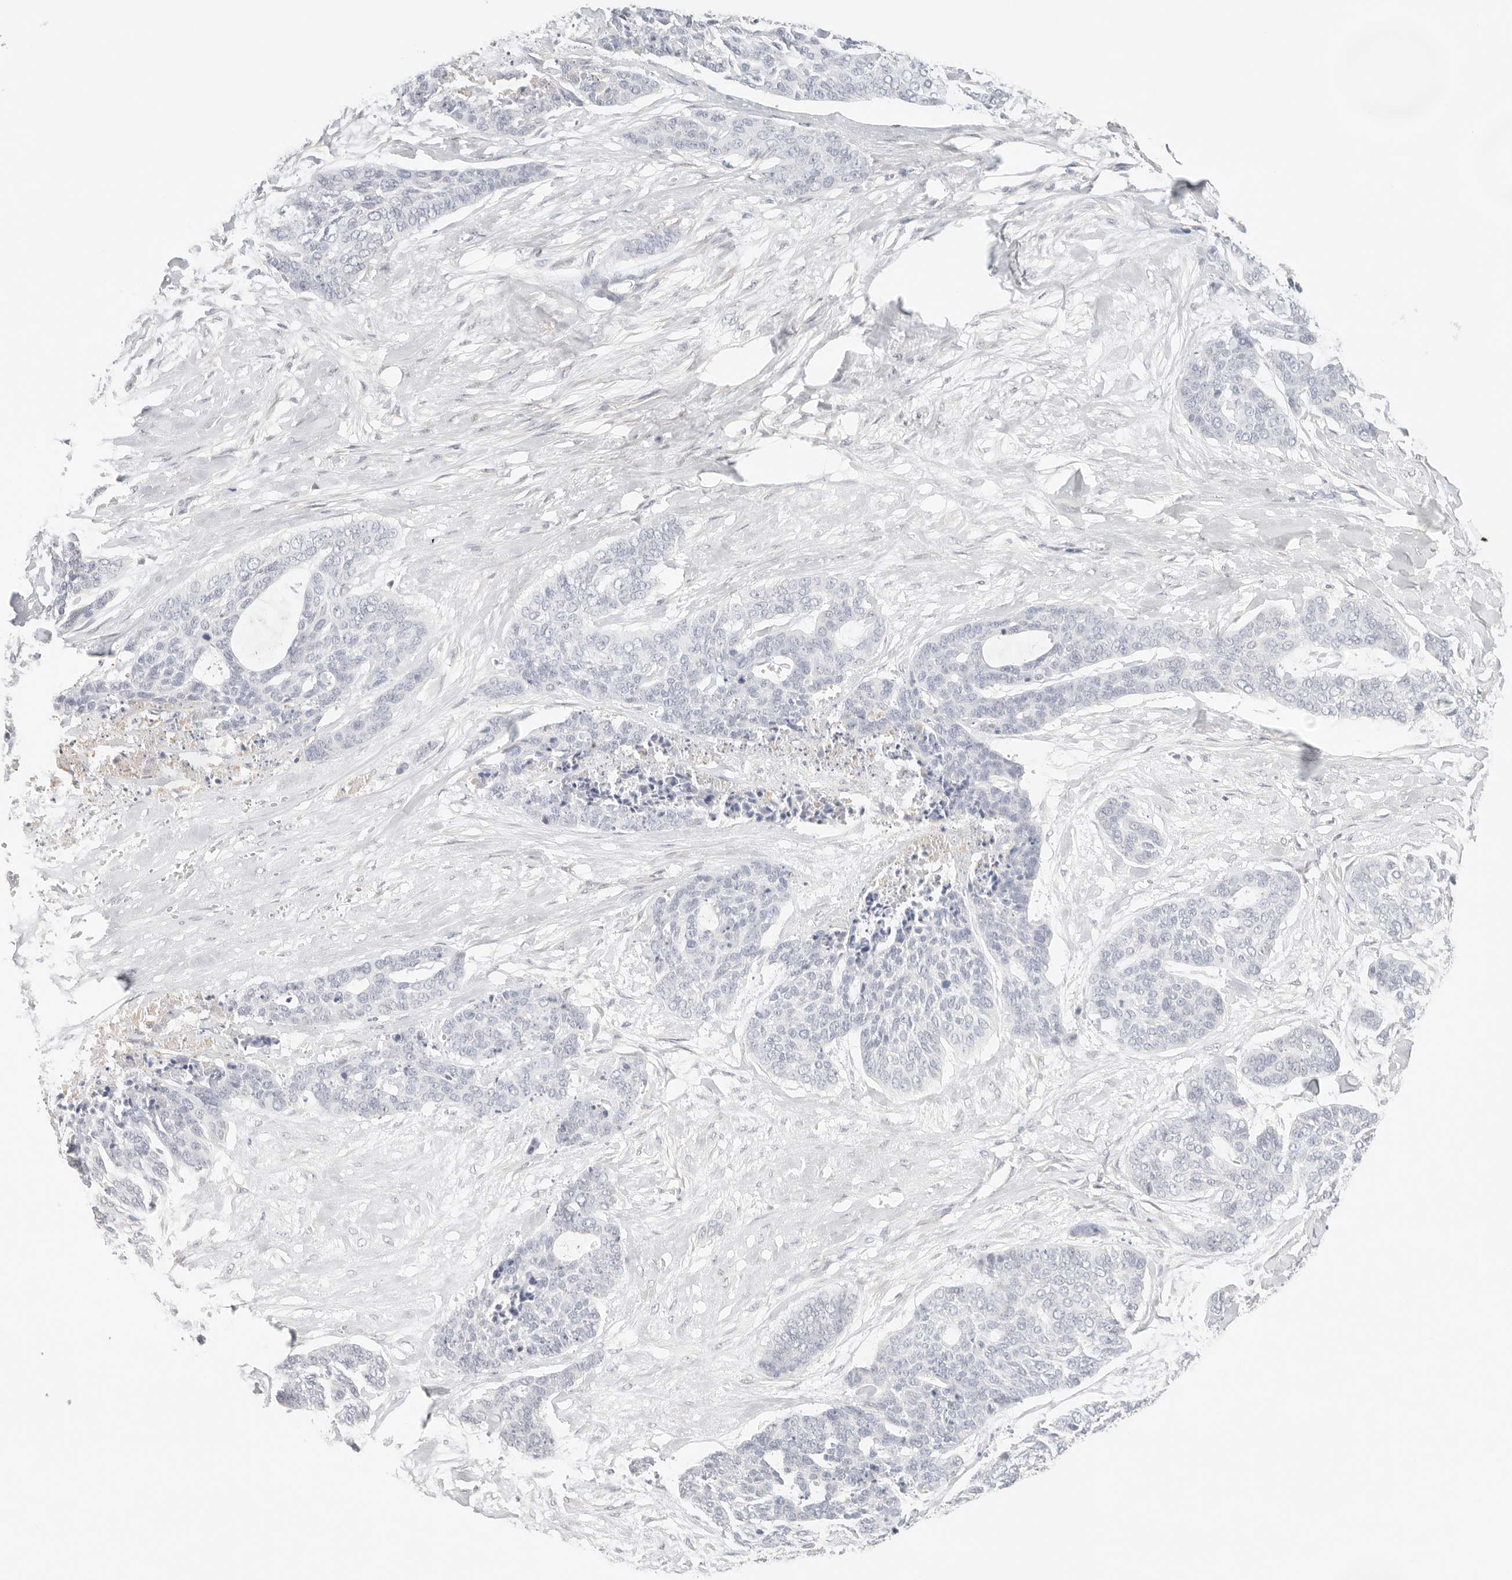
{"staining": {"intensity": "negative", "quantity": "none", "location": "none"}, "tissue": "skin cancer", "cell_type": "Tumor cells", "image_type": "cancer", "snomed": [{"axis": "morphology", "description": "Basal cell carcinoma"}, {"axis": "topography", "description": "Skin"}], "caption": "Tumor cells show no significant staining in basal cell carcinoma (skin).", "gene": "SPHK1", "patient": {"sex": "female", "age": 64}}